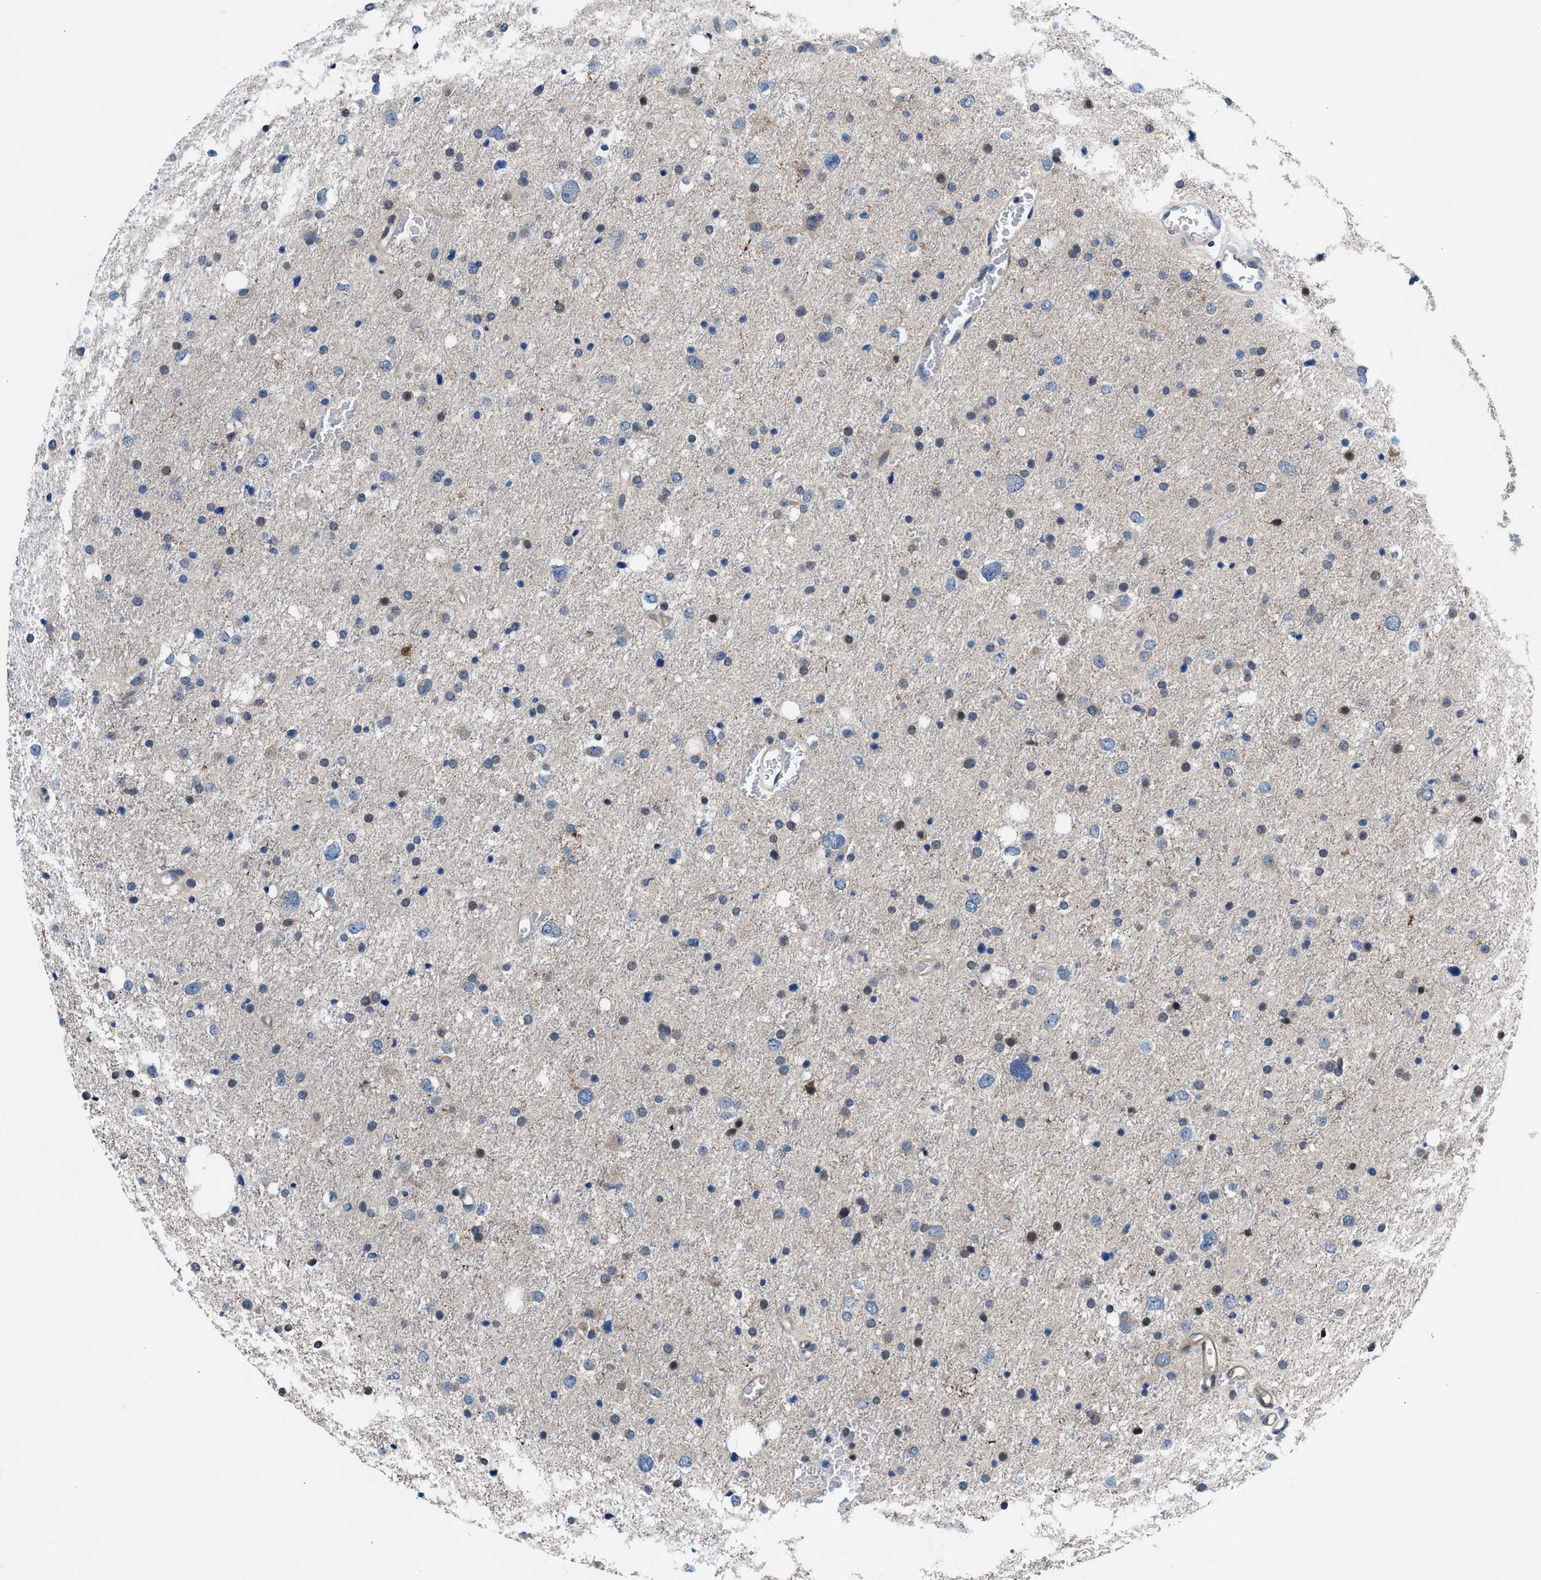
{"staining": {"intensity": "weak", "quantity": "<25%", "location": "cytoplasmic/membranous"}, "tissue": "glioma", "cell_type": "Tumor cells", "image_type": "cancer", "snomed": [{"axis": "morphology", "description": "Glioma, malignant, Low grade"}, {"axis": "topography", "description": "Brain"}], "caption": "Immunohistochemistry (IHC) image of human glioma stained for a protein (brown), which reveals no expression in tumor cells.", "gene": "PRPSAP2", "patient": {"sex": "female", "age": 37}}